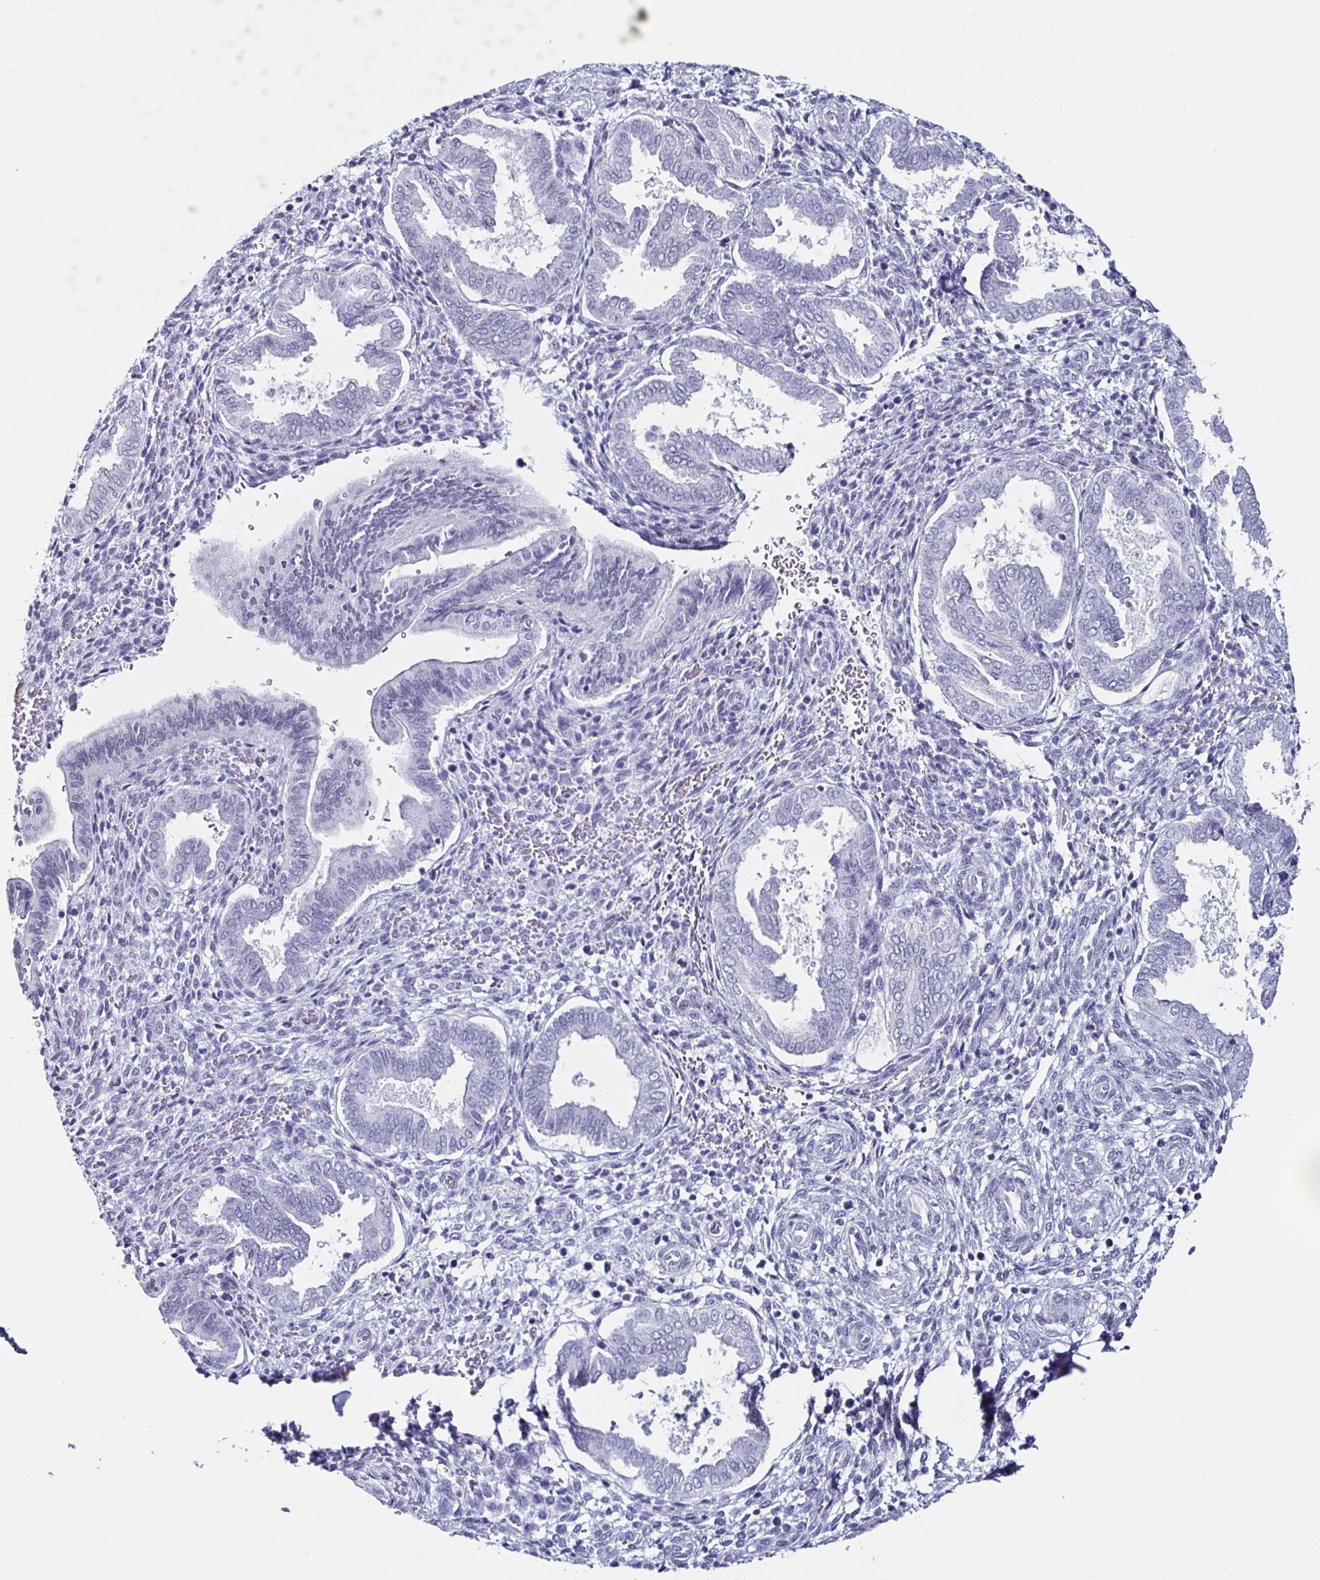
{"staining": {"intensity": "negative", "quantity": "none", "location": "none"}, "tissue": "endometrium", "cell_type": "Cells in endometrial stroma", "image_type": "normal", "snomed": [{"axis": "morphology", "description": "Normal tissue, NOS"}, {"axis": "topography", "description": "Endometrium"}], "caption": "A micrograph of endometrium stained for a protein exhibits no brown staining in cells in endometrial stroma. (DAB immunohistochemistry with hematoxylin counter stain).", "gene": "KRT4", "patient": {"sex": "female", "age": 24}}